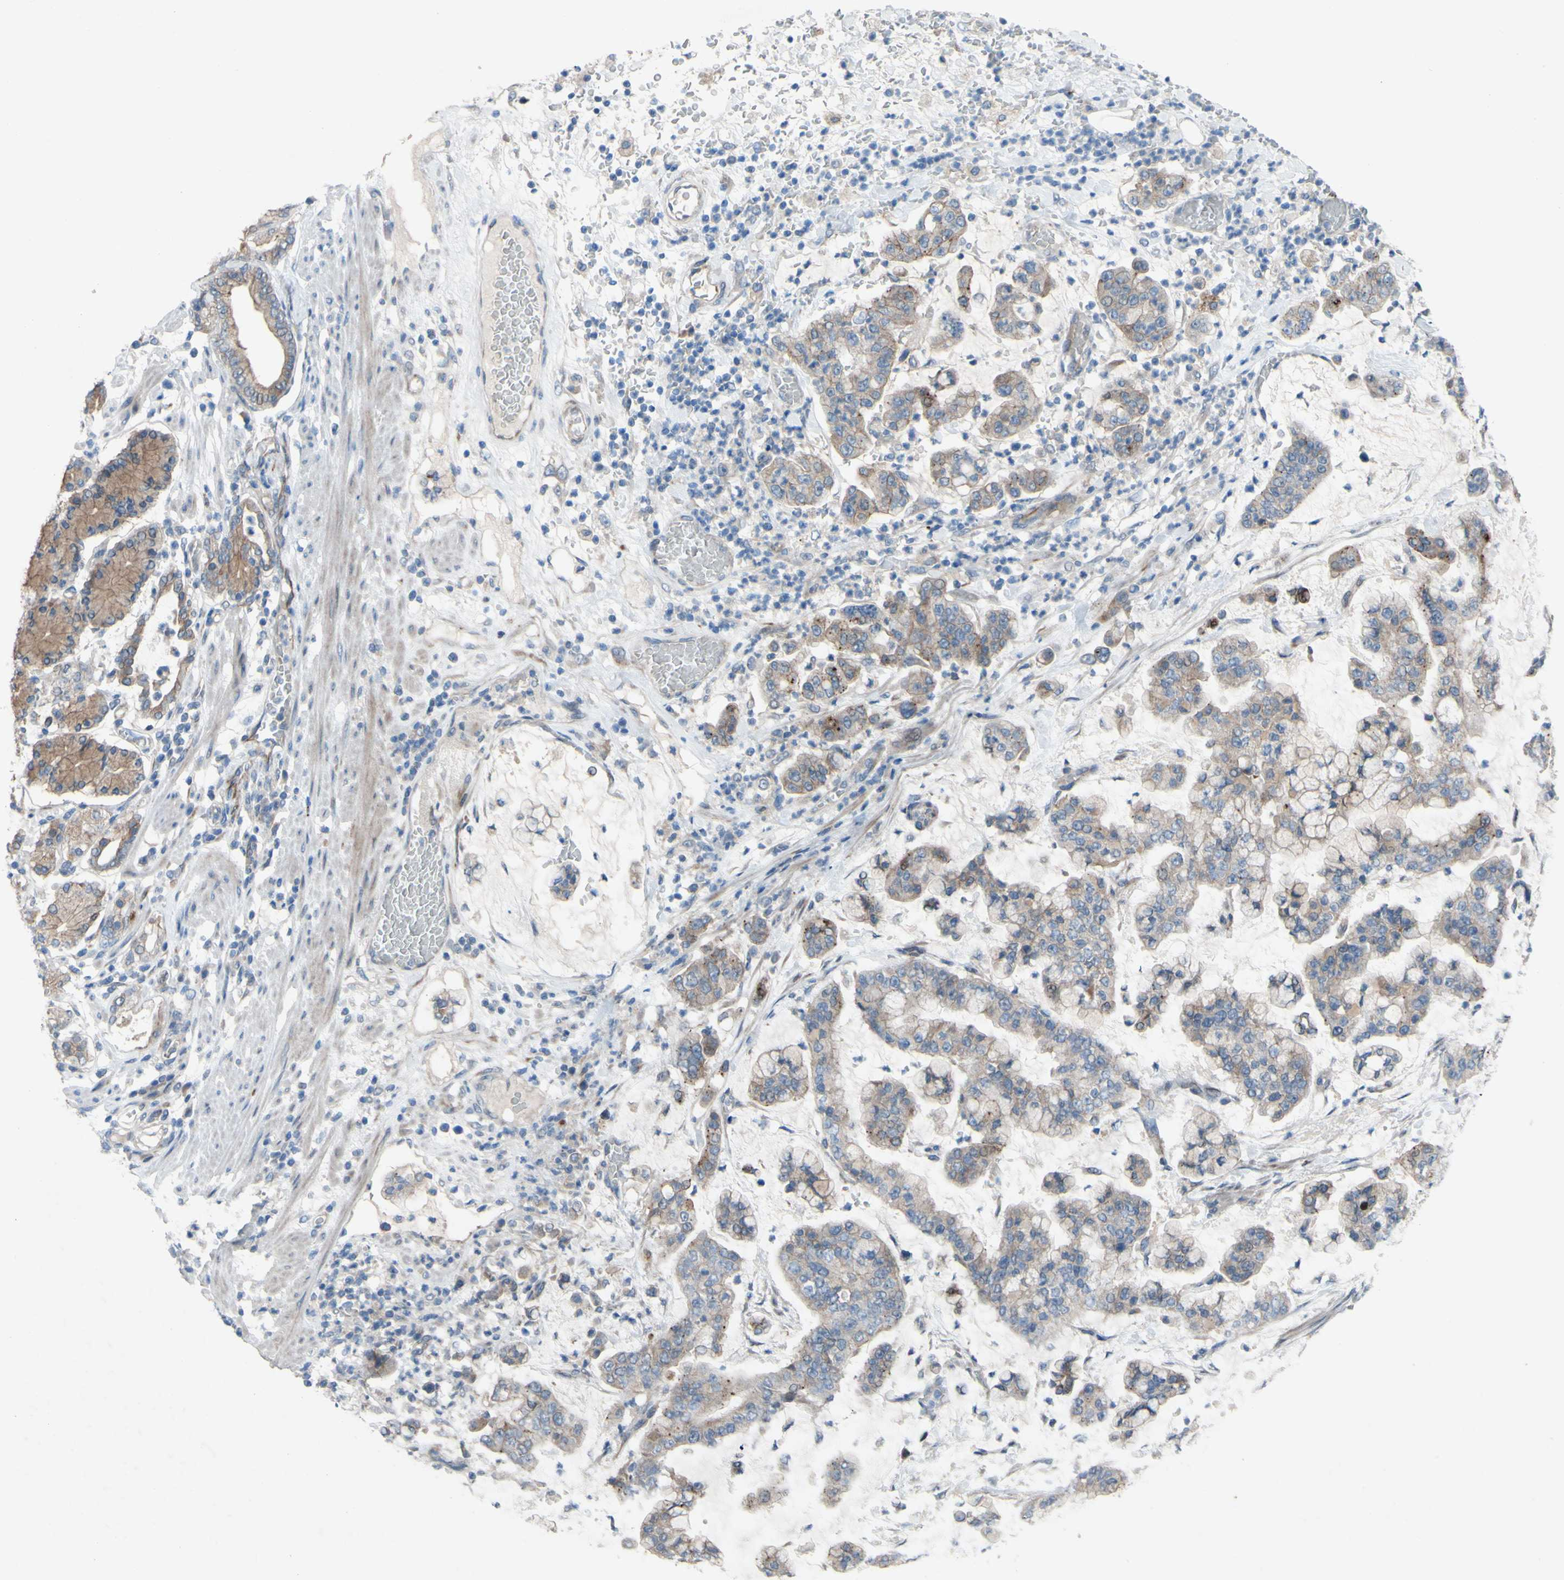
{"staining": {"intensity": "moderate", "quantity": "25%-75%", "location": "cytoplasmic/membranous"}, "tissue": "stomach cancer", "cell_type": "Tumor cells", "image_type": "cancer", "snomed": [{"axis": "morphology", "description": "Normal tissue, NOS"}, {"axis": "morphology", "description": "Adenocarcinoma, NOS"}, {"axis": "topography", "description": "Stomach, upper"}, {"axis": "topography", "description": "Stomach"}], "caption": "About 25%-75% of tumor cells in stomach cancer exhibit moderate cytoplasmic/membranous protein expression as visualized by brown immunohistochemical staining.", "gene": "CDCP1", "patient": {"sex": "male", "age": 76}}